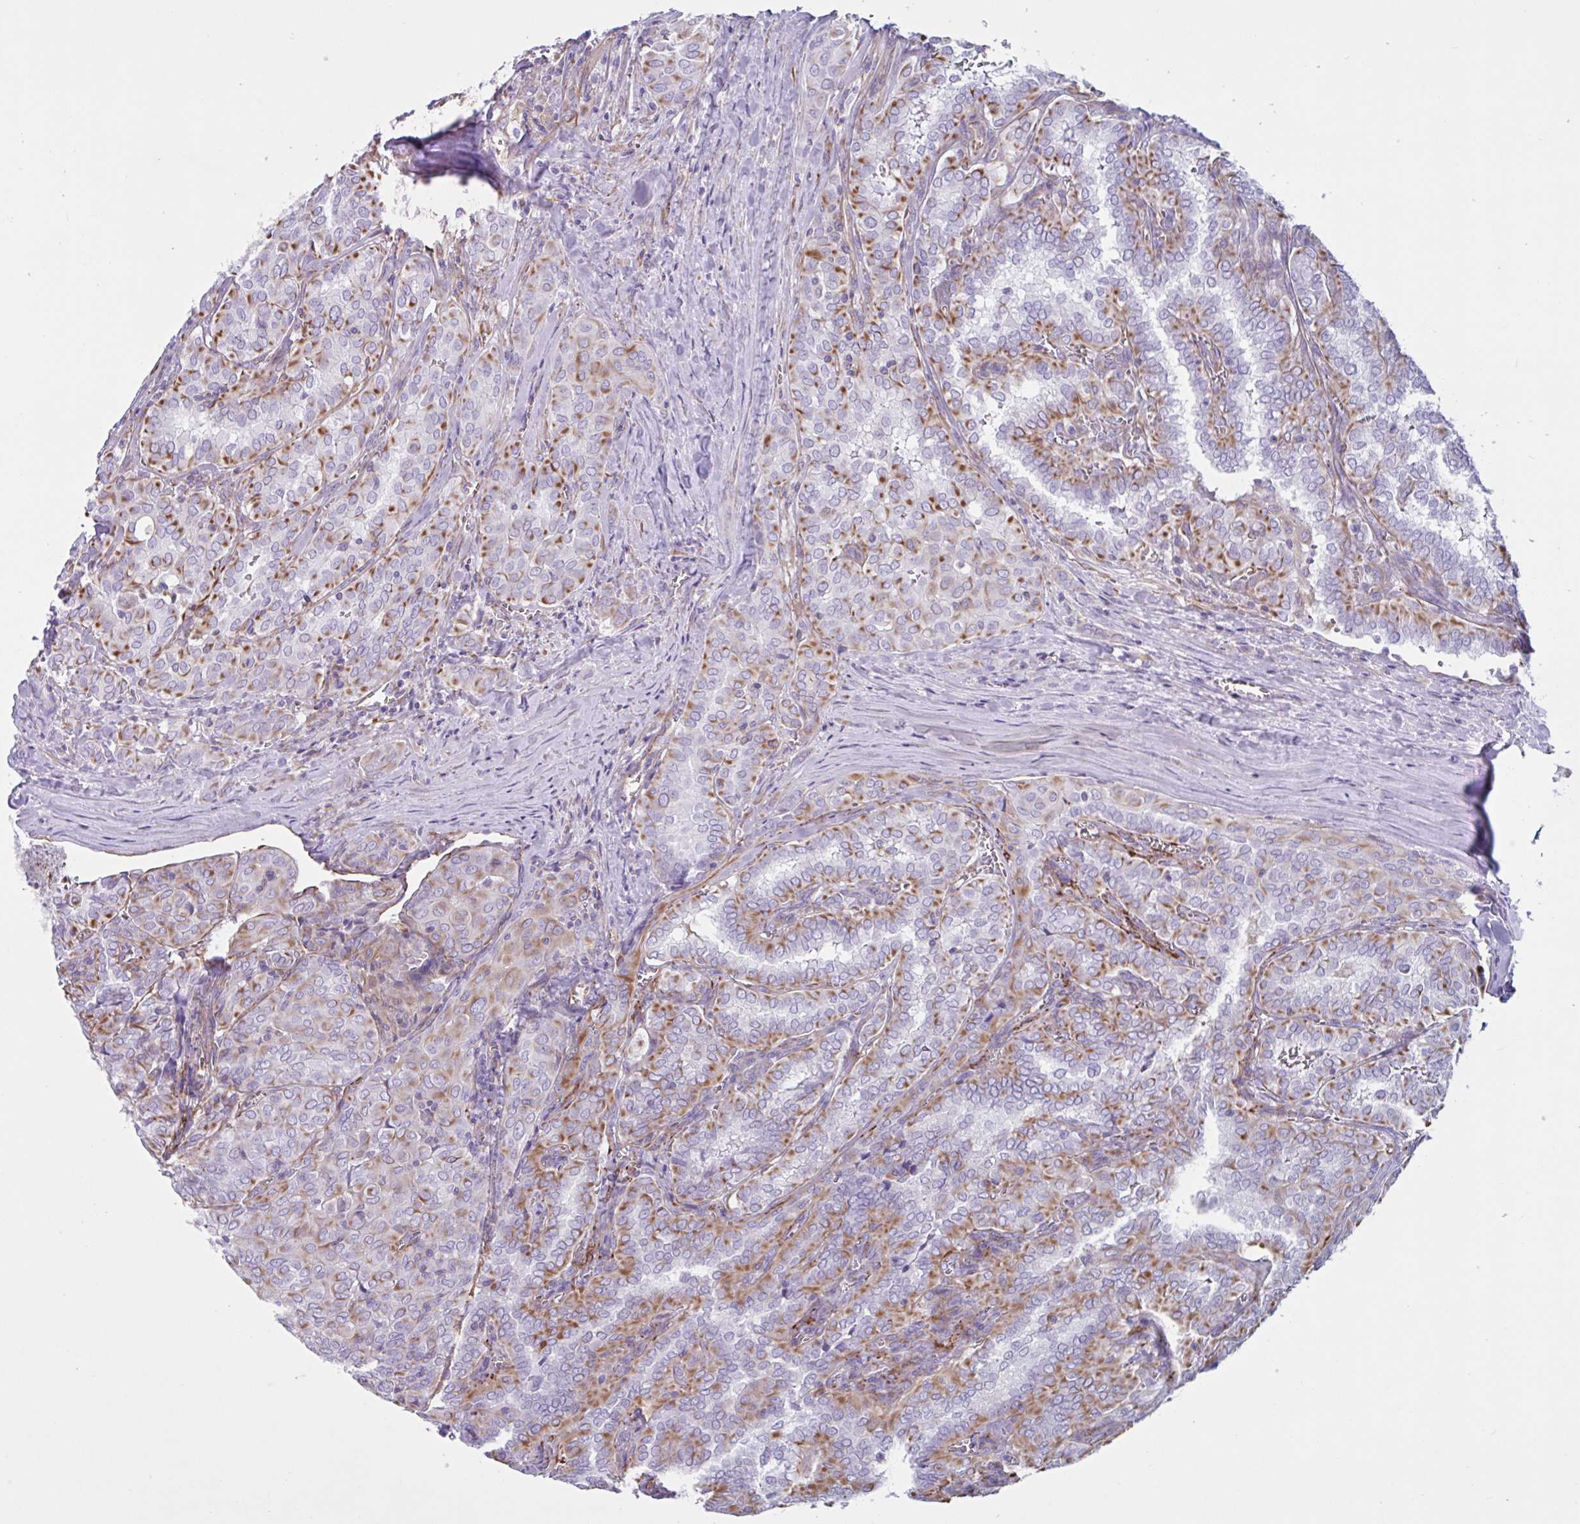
{"staining": {"intensity": "moderate", "quantity": "25%-75%", "location": "cytoplasmic/membranous"}, "tissue": "thyroid cancer", "cell_type": "Tumor cells", "image_type": "cancer", "snomed": [{"axis": "morphology", "description": "Papillary adenocarcinoma, NOS"}, {"axis": "topography", "description": "Thyroid gland"}], "caption": "Tumor cells show moderate cytoplasmic/membranous positivity in about 25%-75% of cells in thyroid cancer (papillary adenocarcinoma).", "gene": "TMEM86B", "patient": {"sex": "female", "age": 30}}